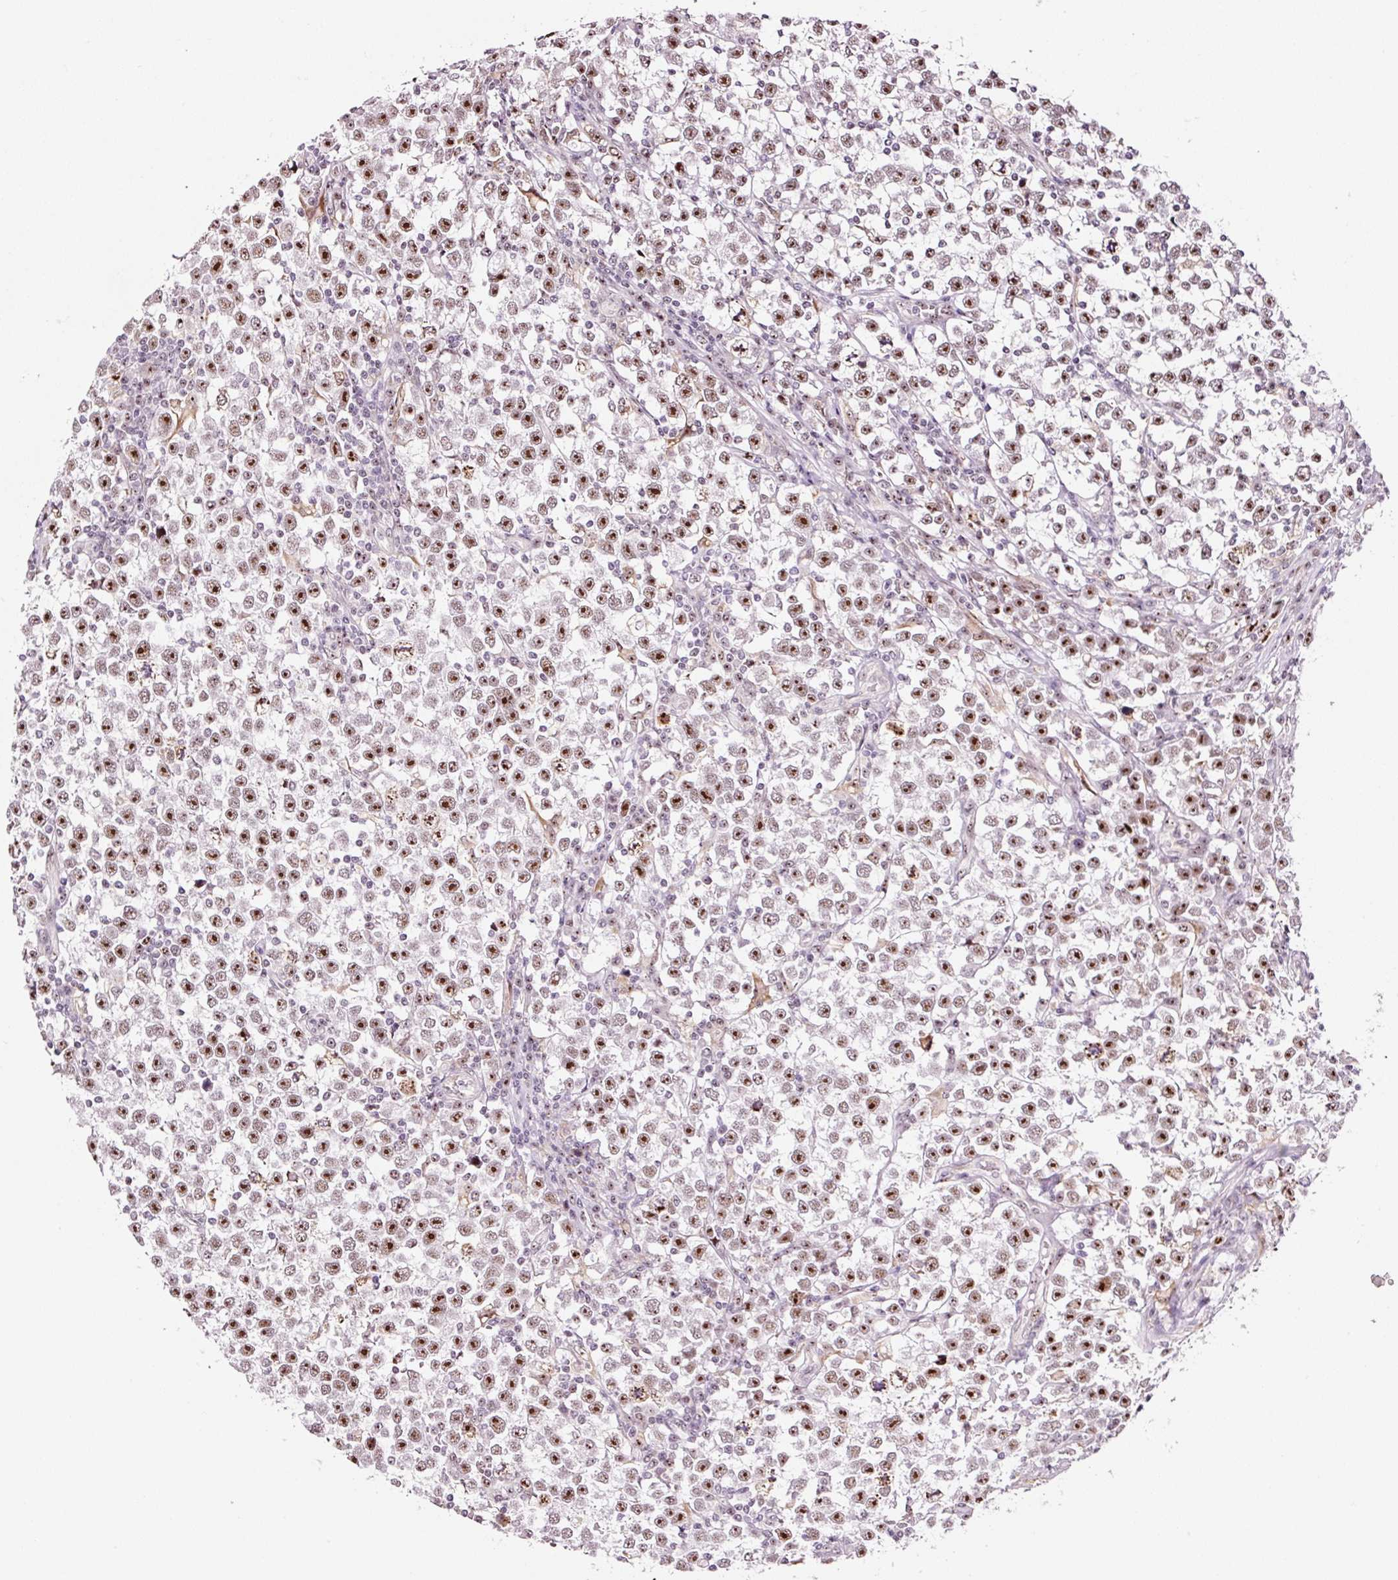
{"staining": {"intensity": "moderate", "quantity": ">75%", "location": "nuclear"}, "tissue": "testis cancer", "cell_type": "Tumor cells", "image_type": "cancer", "snomed": [{"axis": "morphology", "description": "Normal tissue, NOS"}, {"axis": "morphology", "description": "Seminoma, NOS"}, {"axis": "topography", "description": "Testis"}], "caption": "Testis cancer stained with a protein marker shows moderate staining in tumor cells.", "gene": "GNL3", "patient": {"sex": "male", "age": 43}}